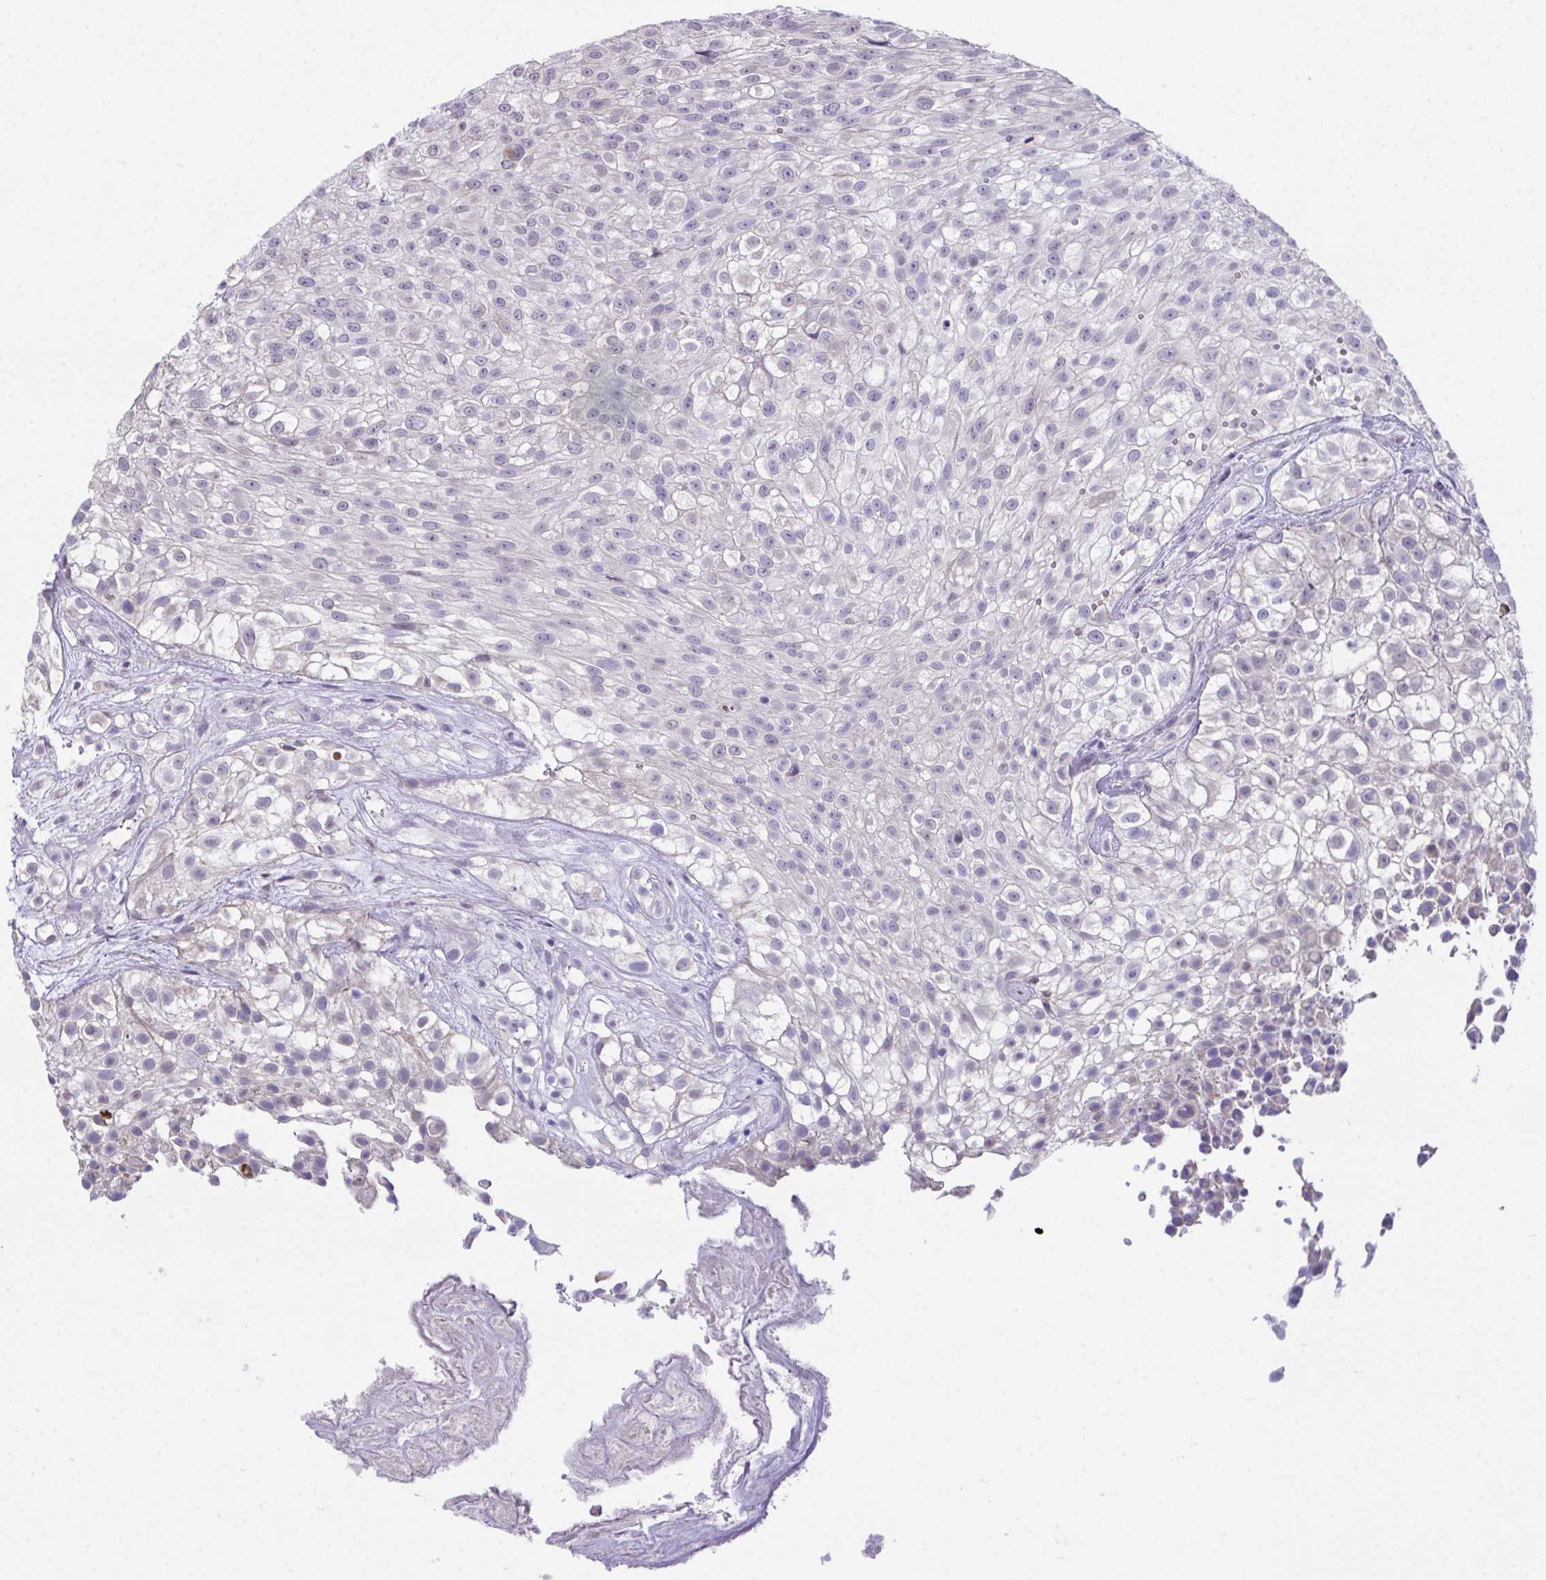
{"staining": {"intensity": "negative", "quantity": "none", "location": "none"}, "tissue": "urothelial cancer", "cell_type": "Tumor cells", "image_type": "cancer", "snomed": [{"axis": "morphology", "description": "Urothelial carcinoma, High grade"}, {"axis": "topography", "description": "Urinary bladder"}], "caption": "Tumor cells are negative for protein expression in human urothelial cancer. (Brightfield microscopy of DAB (3,3'-diaminobenzidine) immunohistochemistry at high magnification).", "gene": "ATP6V0D2", "patient": {"sex": "male", "age": 56}}